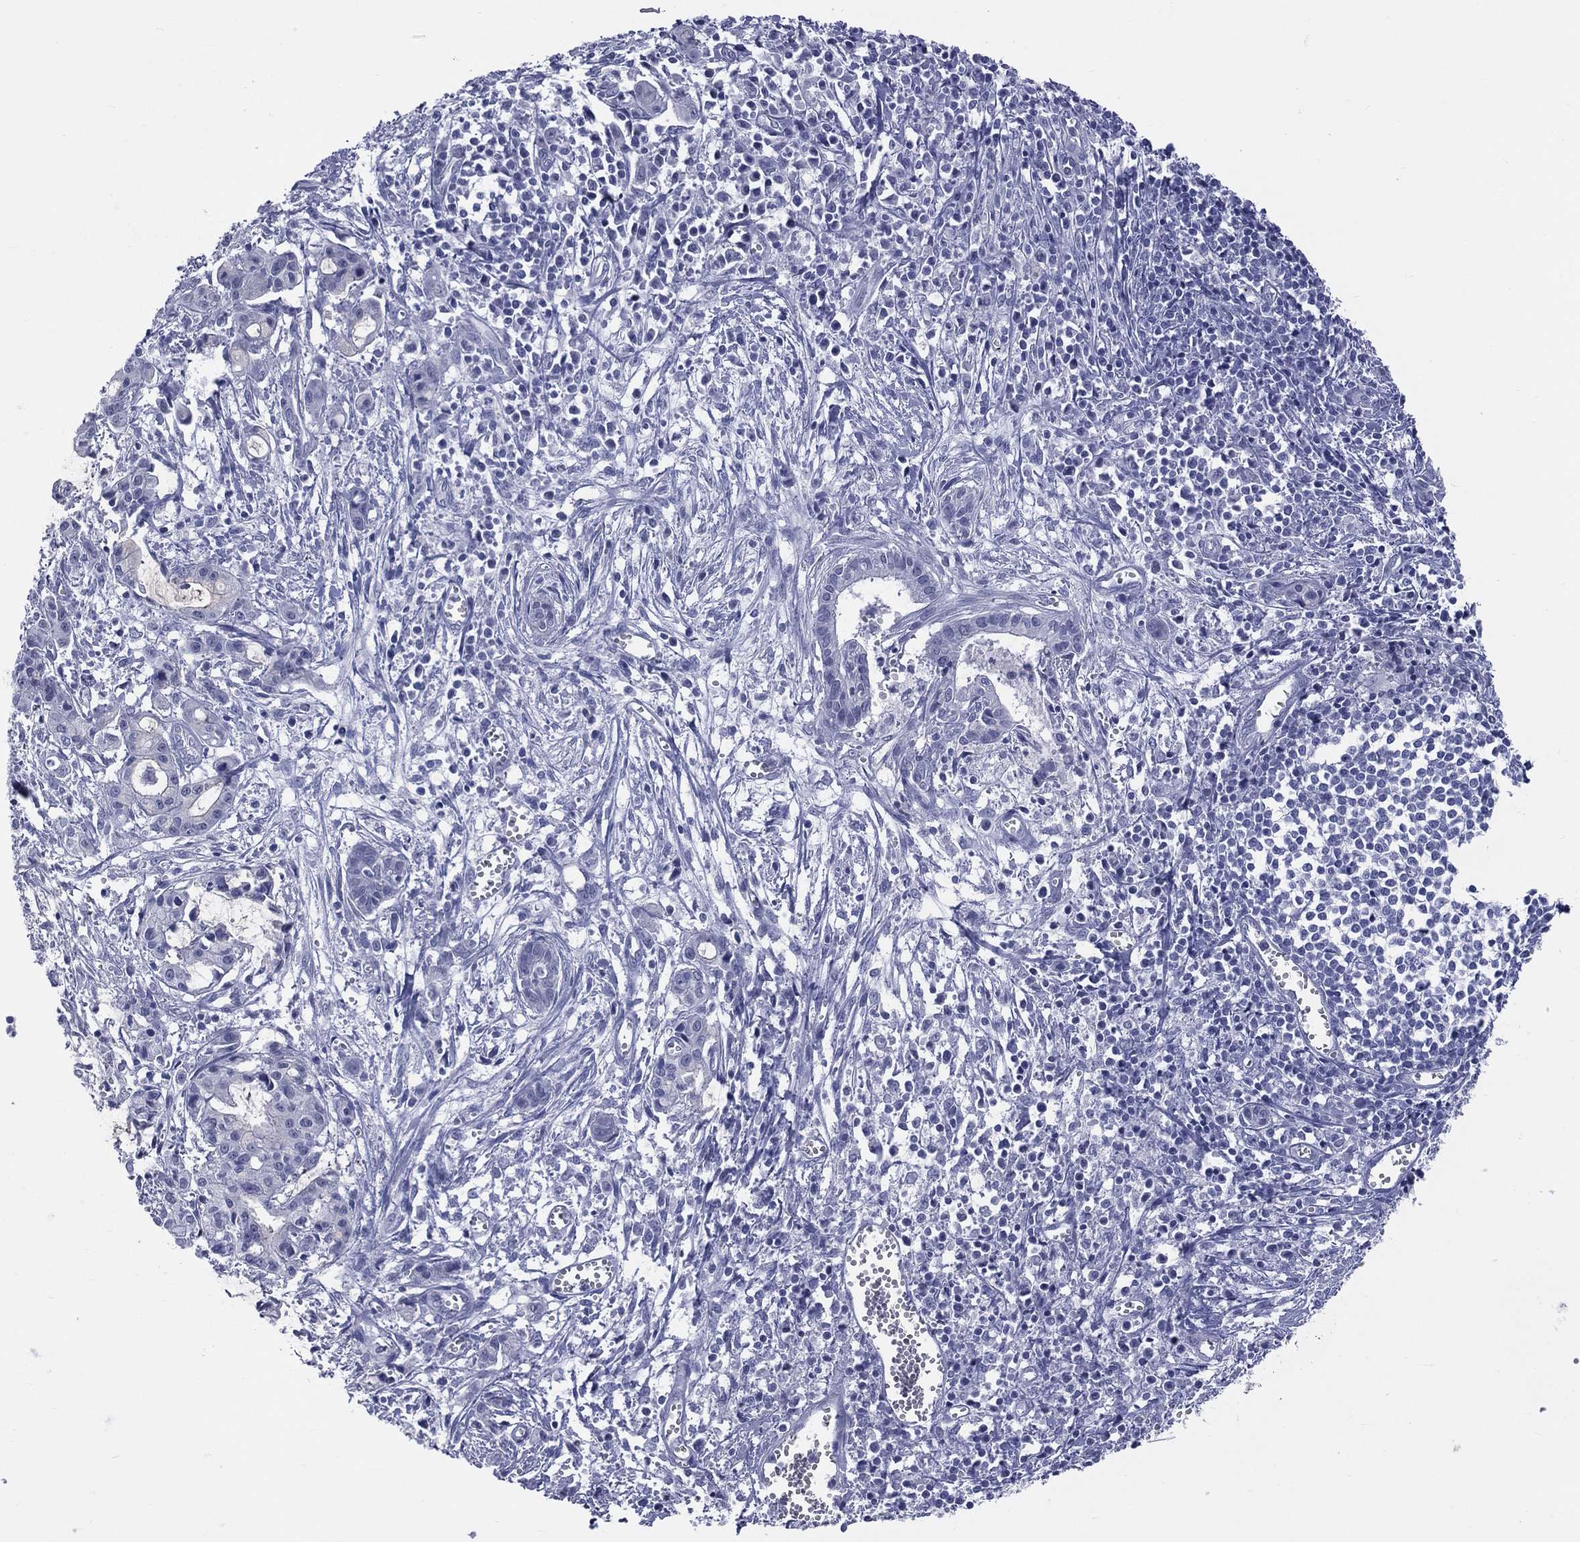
{"staining": {"intensity": "negative", "quantity": "none", "location": "none"}, "tissue": "pancreatic cancer", "cell_type": "Tumor cells", "image_type": "cancer", "snomed": [{"axis": "morphology", "description": "Adenocarcinoma, NOS"}, {"axis": "topography", "description": "Pancreas"}], "caption": "The IHC image has no significant positivity in tumor cells of pancreatic cancer (adenocarcinoma) tissue.", "gene": "MLLT10", "patient": {"sex": "male", "age": 48}}